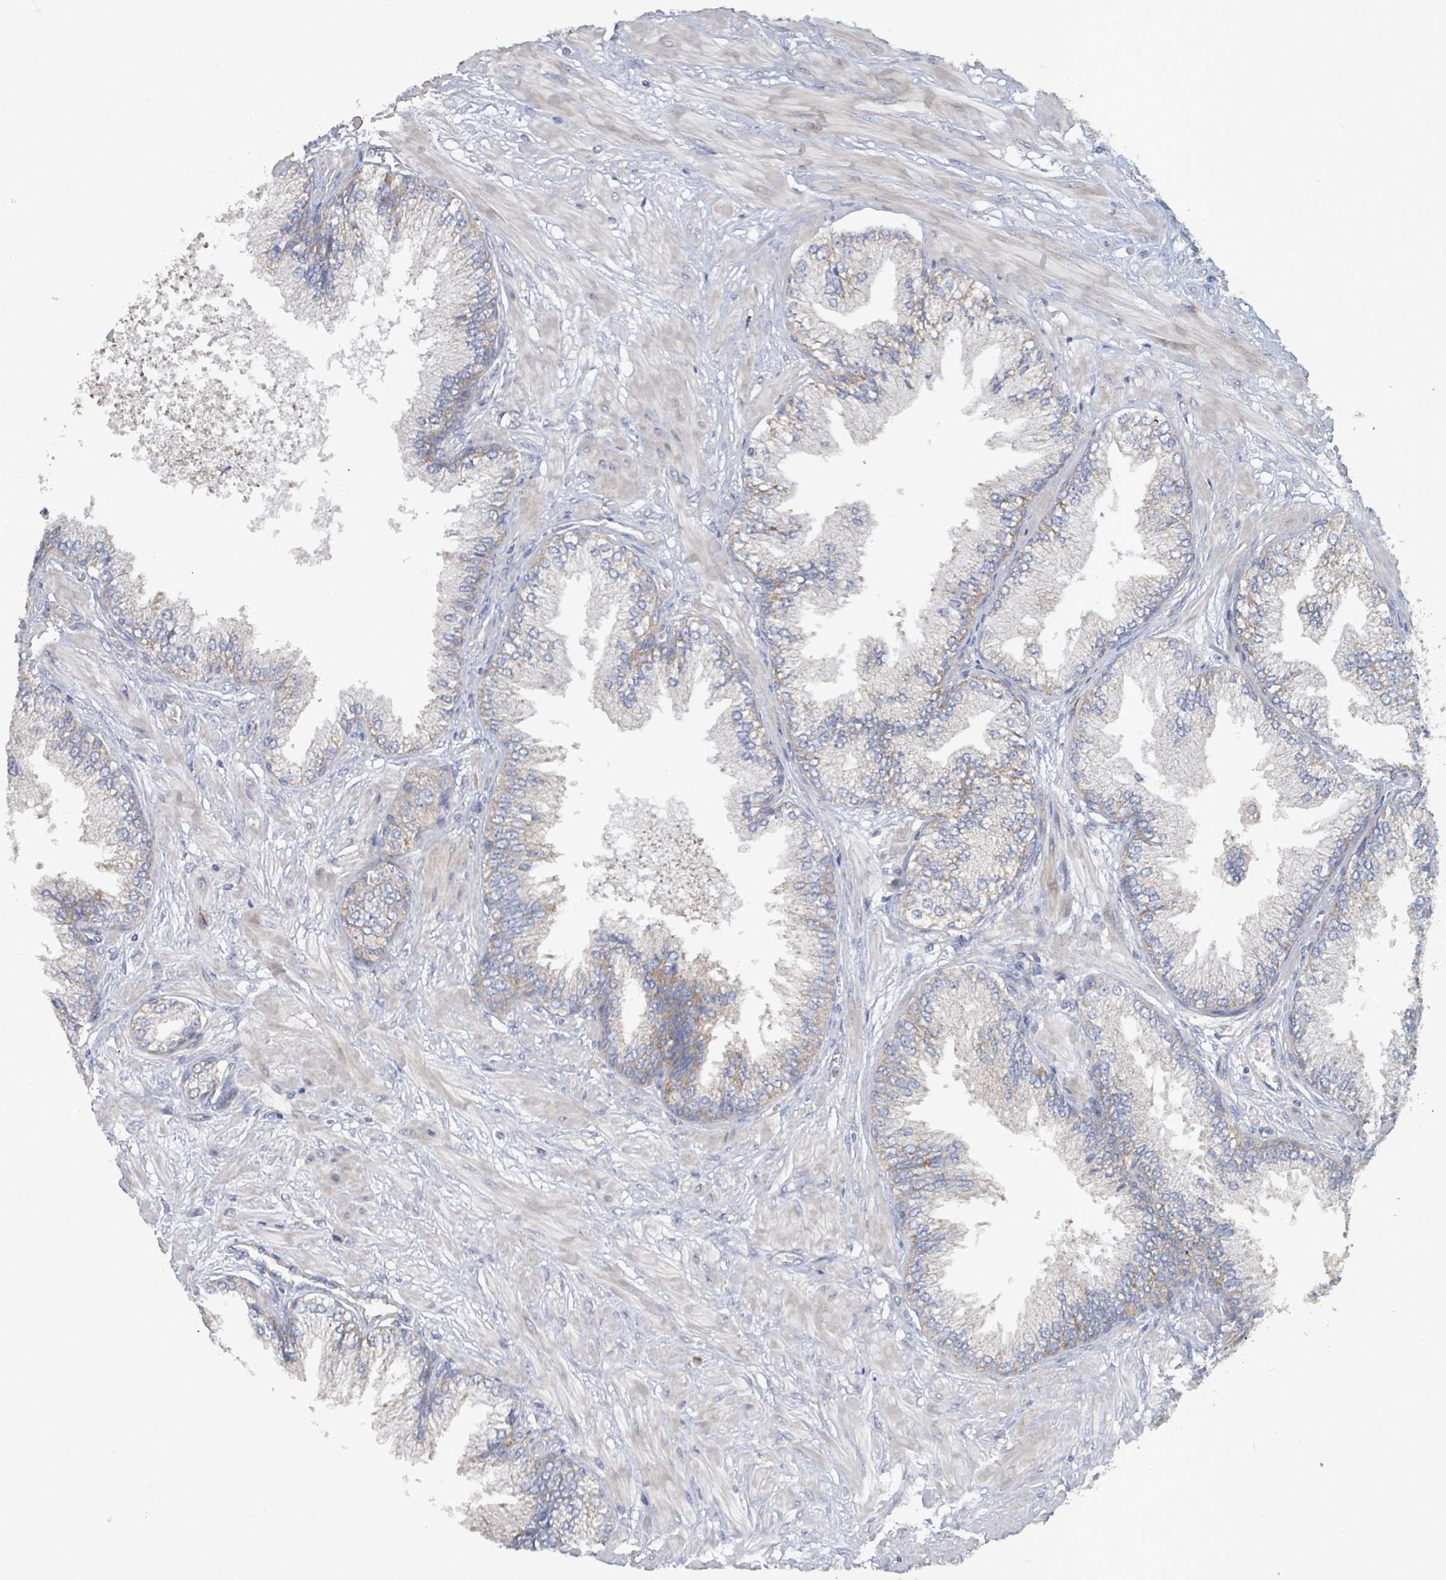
{"staining": {"intensity": "weak", "quantity": "<25%", "location": "cytoplasmic/membranous"}, "tissue": "prostate cancer", "cell_type": "Tumor cells", "image_type": "cancer", "snomed": [{"axis": "morphology", "description": "Adenocarcinoma, Low grade"}, {"axis": "topography", "description": "Prostate"}], "caption": "DAB immunohistochemical staining of human prostate cancer (adenocarcinoma (low-grade)) exhibits no significant staining in tumor cells.", "gene": "RPL32", "patient": {"sex": "male", "age": 55}}